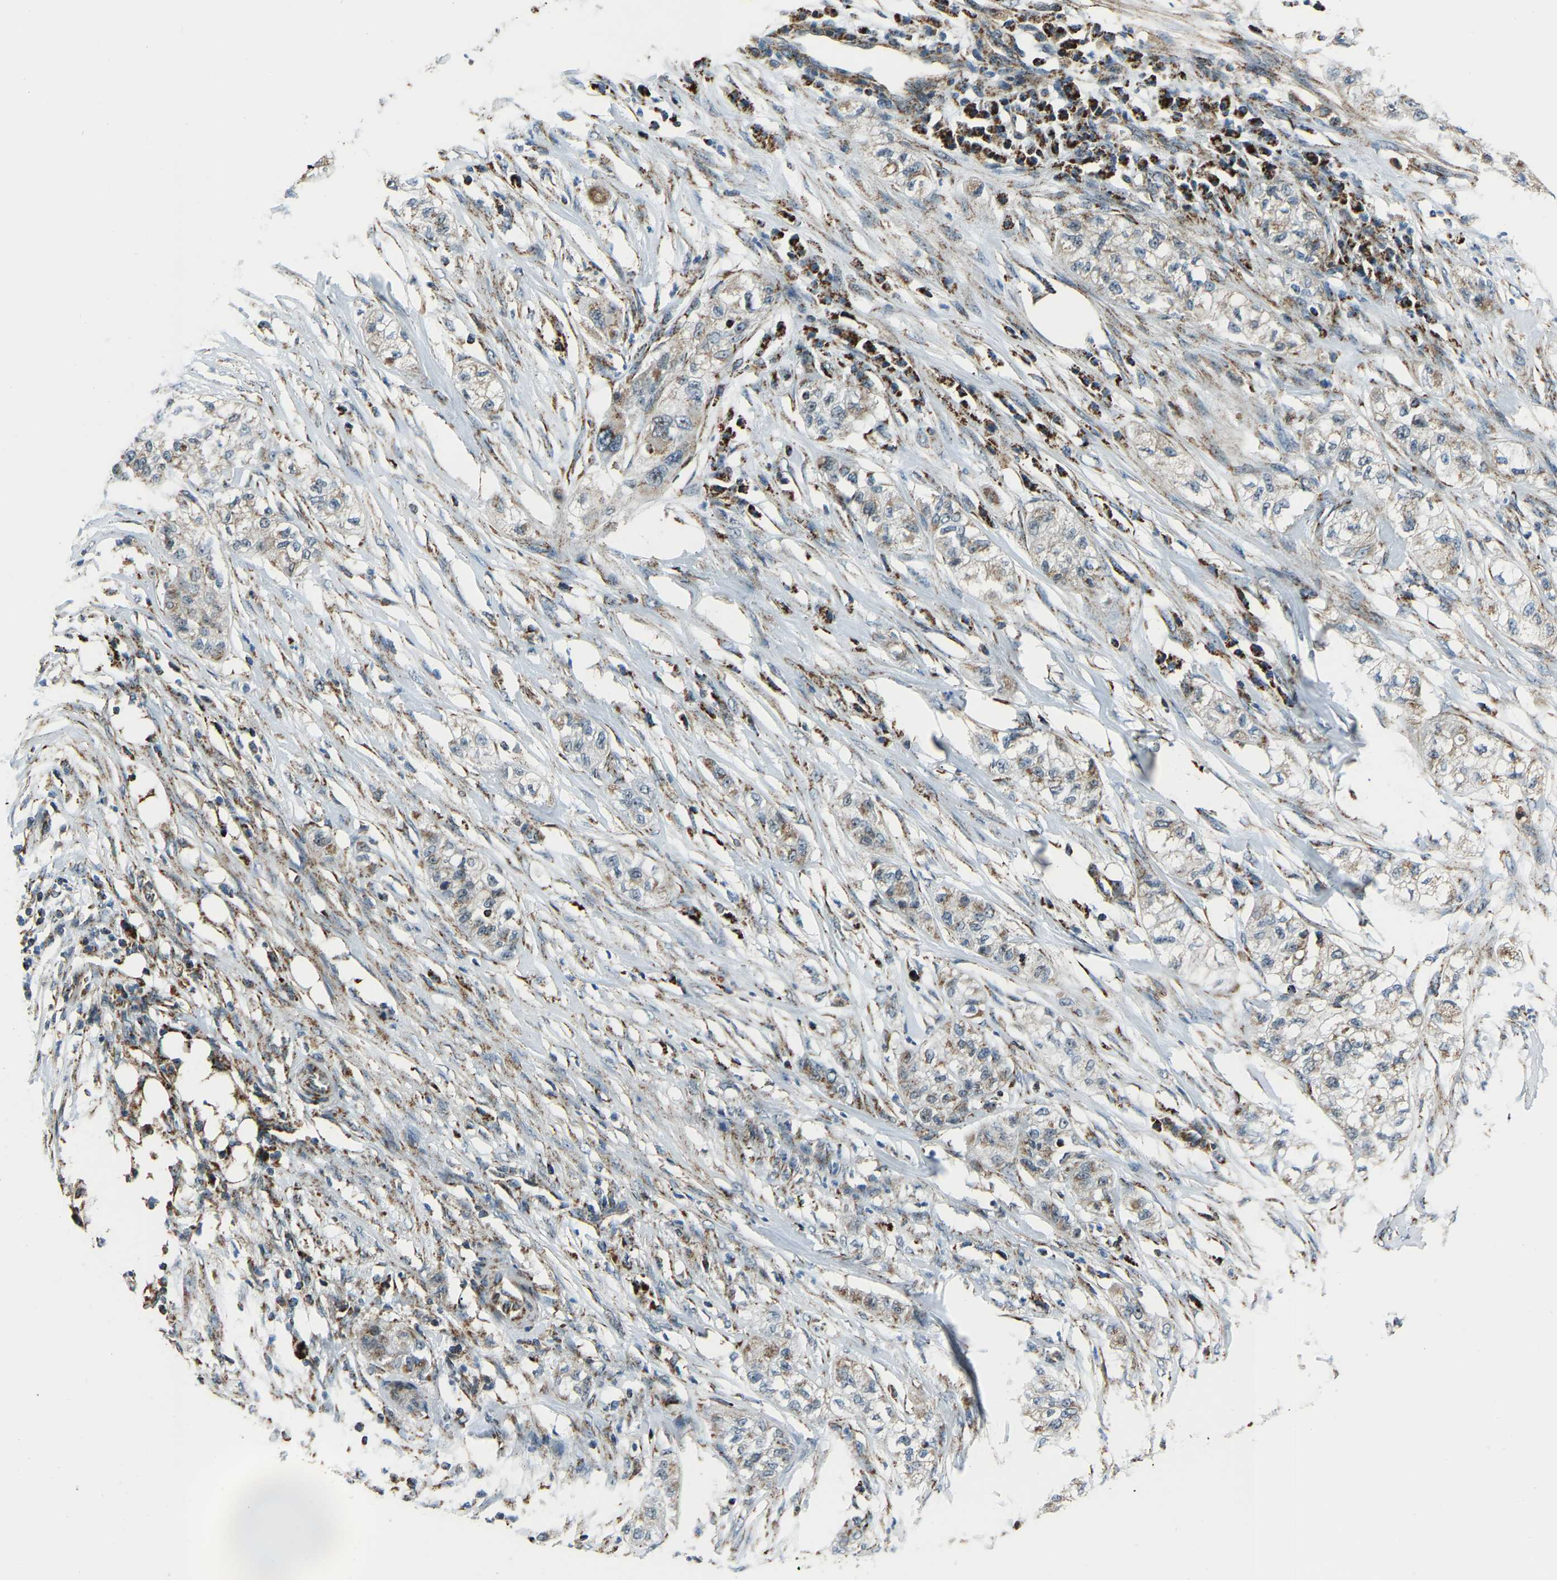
{"staining": {"intensity": "weak", "quantity": "25%-75%", "location": "cytoplasmic/membranous"}, "tissue": "pancreatic cancer", "cell_type": "Tumor cells", "image_type": "cancer", "snomed": [{"axis": "morphology", "description": "Adenocarcinoma, NOS"}, {"axis": "topography", "description": "Pancreas"}], "caption": "Human adenocarcinoma (pancreatic) stained with a brown dye demonstrates weak cytoplasmic/membranous positive expression in approximately 25%-75% of tumor cells.", "gene": "RBM33", "patient": {"sex": "female", "age": 78}}